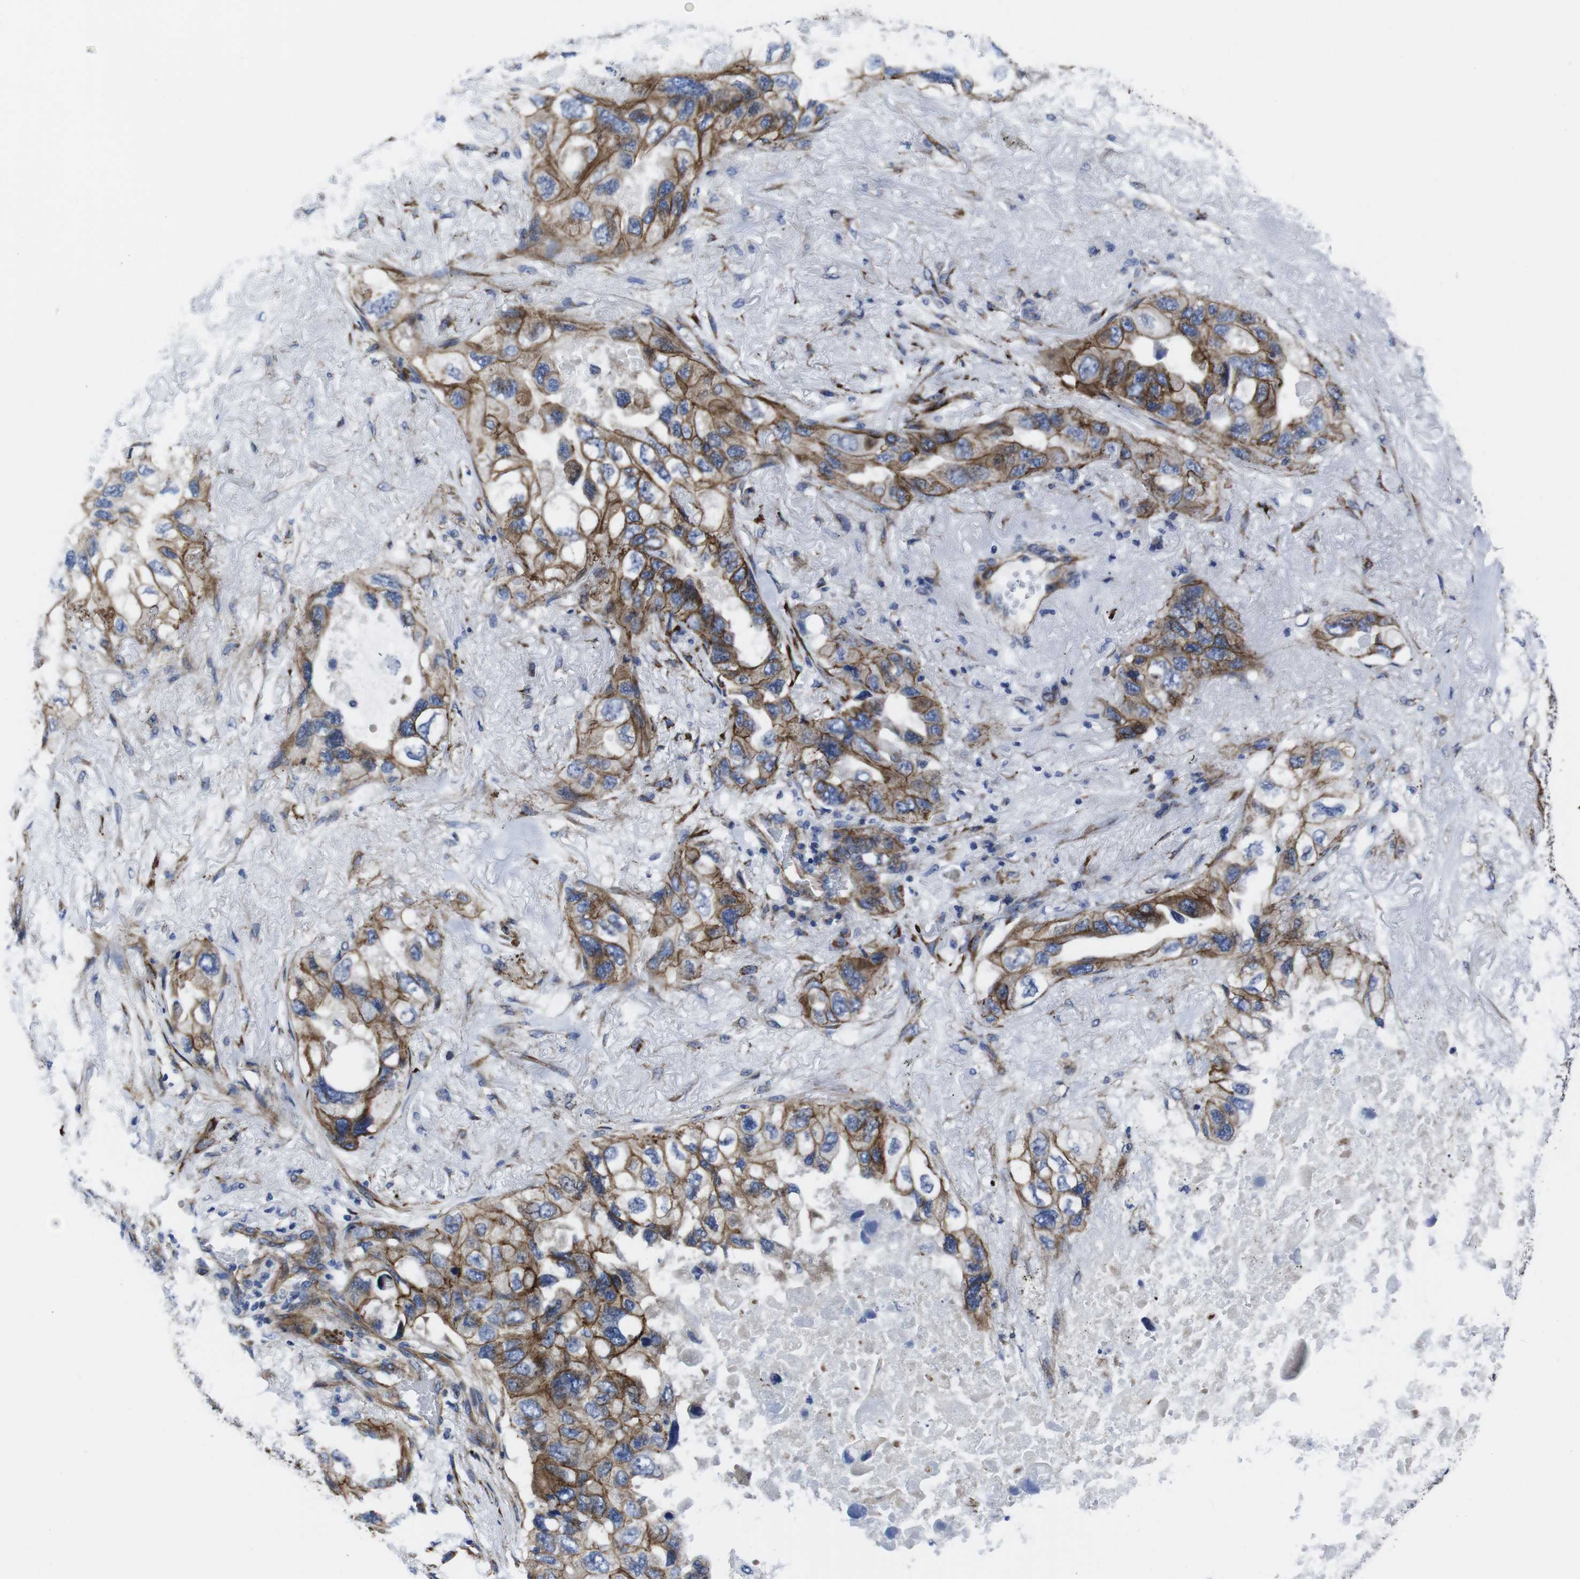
{"staining": {"intensity": "moderate", "quantity": ">75%", "location": "cytoplasmic/membranous"}, "tissue": "lung cancer", "cell_type": "Tumor cells", "image_type": "cancer", "snomed": [{"axis": "morphology", "description": "Squamous cell carcinoma, NOS"}, {"axis": "topography", "description": "Lung"}], "caption": "Immunohistochemical staining of human squamous cell carcinoma (lung) reveals moderate cytoplasmic/membranous protein expression in approximately >75% of tumor cells.", "gene": "NUMB", "patient": {"sex": "female", "age": 73}}